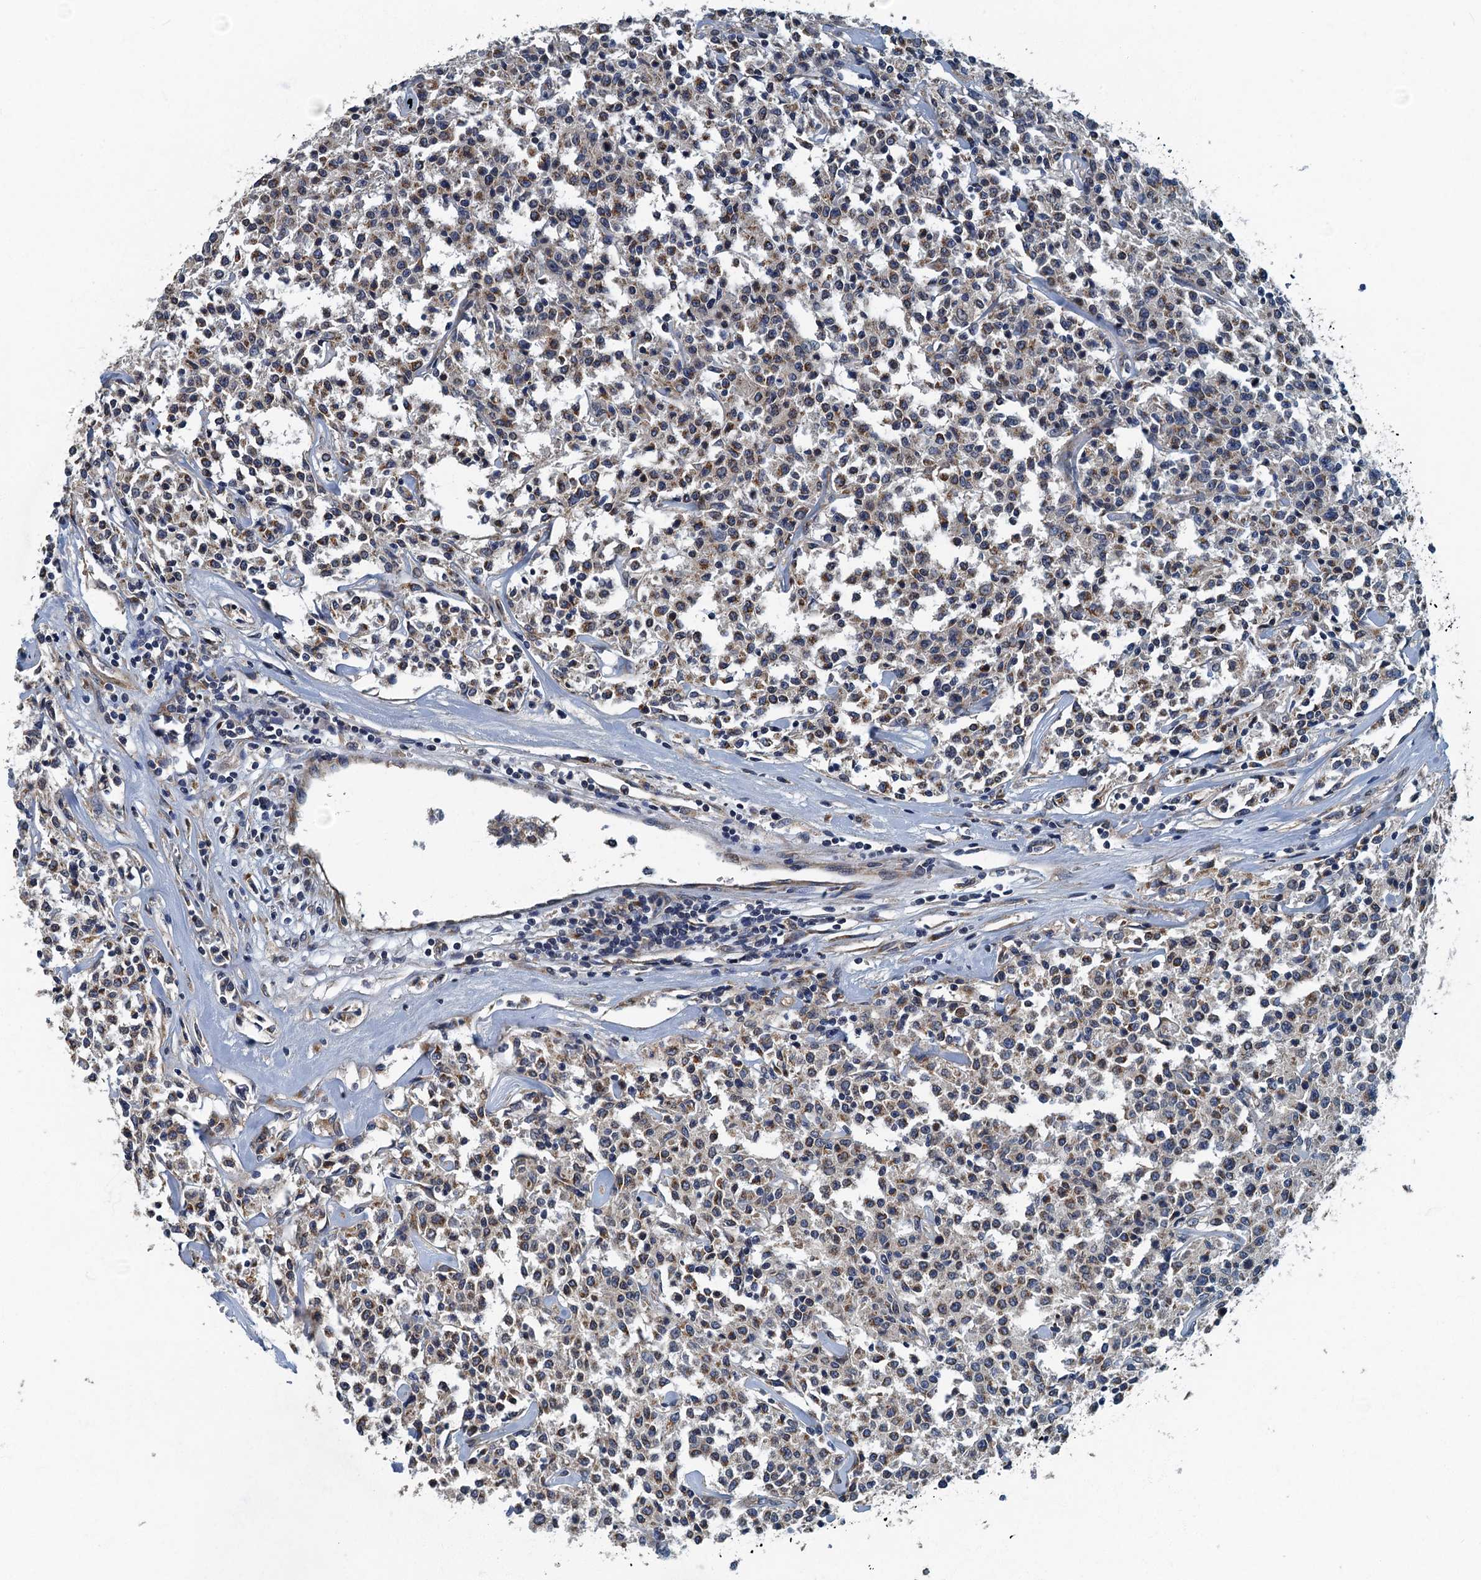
{"staining": {"intensity": "weak", "quantity": "25%-75%", "location": "cytoplasmic/membranous"}, "tissue": "lymphoma", "cell_type": "Tumor cells", "image_type": "cancer", "snomed": [{"axis": "morphology", "description": "Malignant lymphoma, non-Hodgkin's type, Low grade"}, {"axis": "topography", "description": "Small intestine"}], "caption": "A brown stain labels weak cytoplasmic/membranous expression of a protein in malignant lymphoma, non-Hodgkin's type (low-grade) tumor cells.", "gene": "DDX49", "patient": {"sex": "female", "age": 59}}